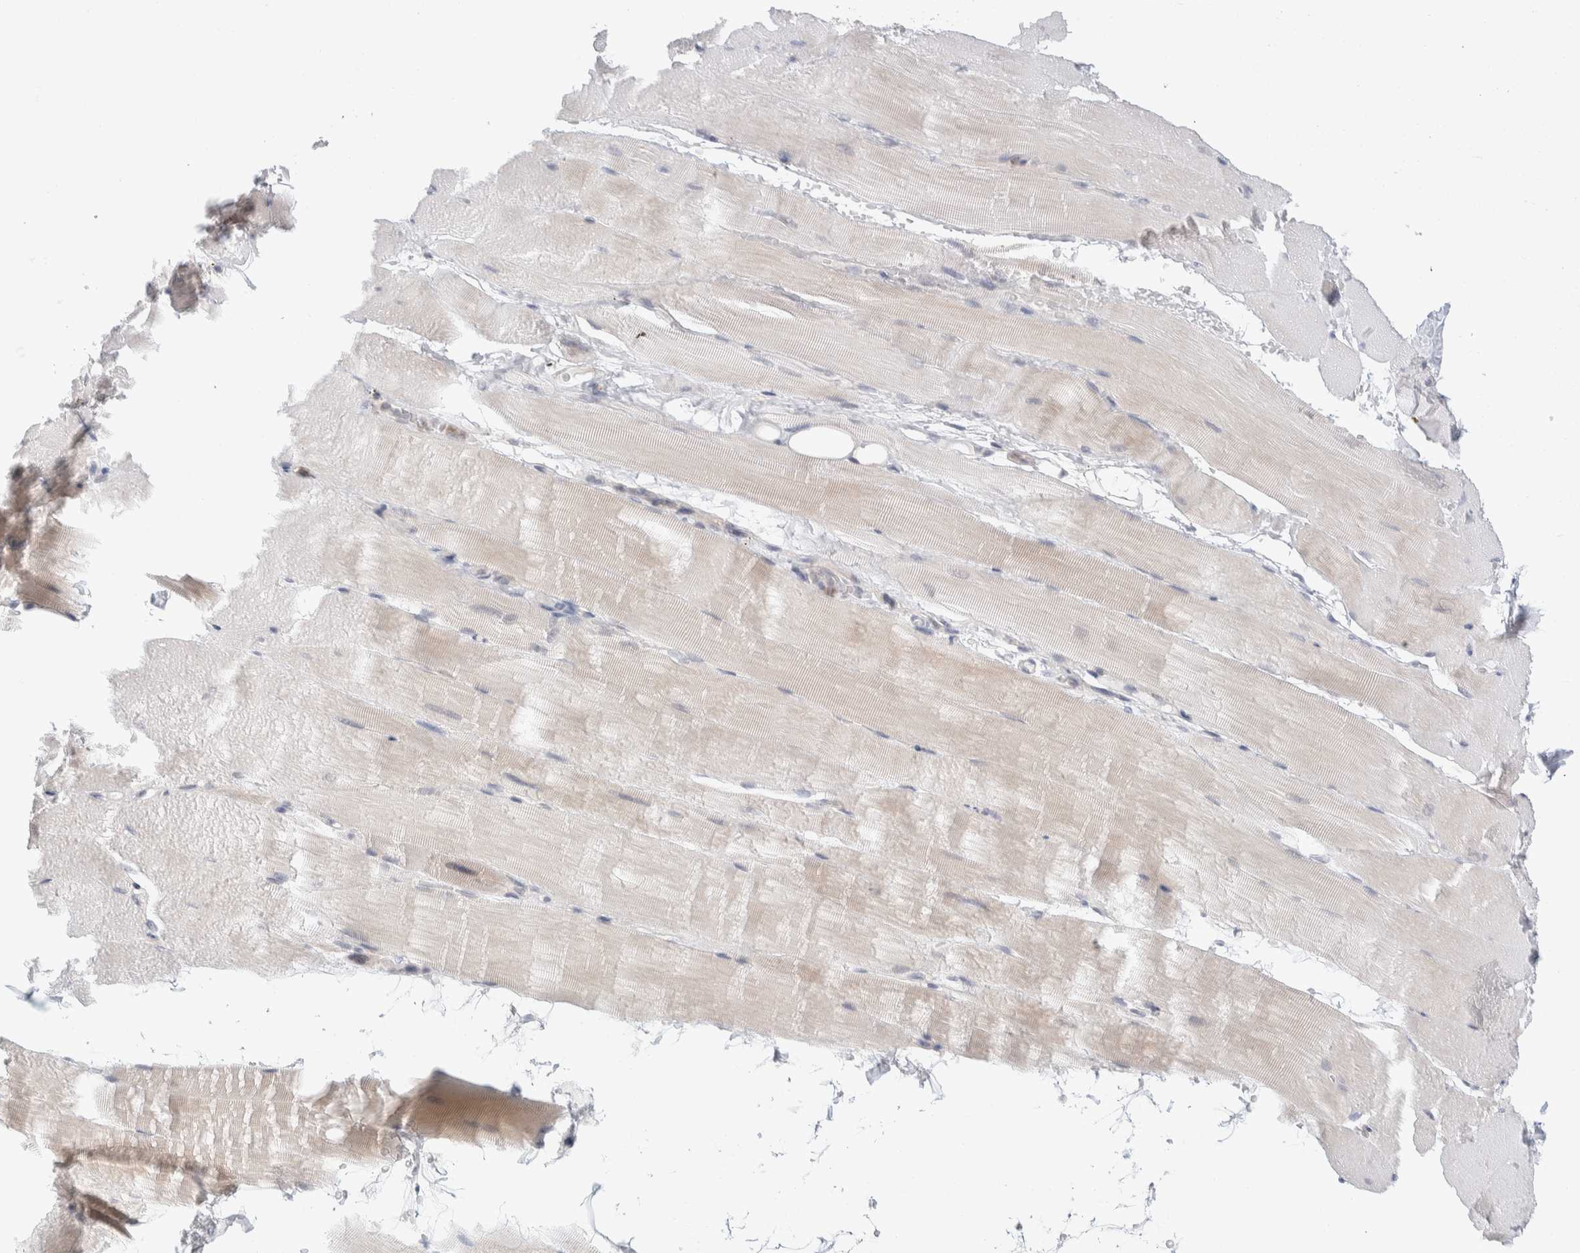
{"staining": {"intensity": "weak", "quantity": "25%-75%", "location": "cytoplasmic/membranous"}, "tissue": "skeletal muscle", "cell_type": "Myocytes", "image_type": "normal", "snomed": [{"axis": "morphology", "description": "Normal tissue, NOS"}, {"axis": "topography", "description": "Skeletal muscle"}, {"axis": "topography", "description": "Parathyroid gland"}], "caption": "This image displays IHC staining of benign human skeletal muscle, with low weak cytoplasmic/membranous expression in about 25%-75% of myocytes.", "gene": "C1orf112", "patient": {"sex": "female", "age": 37}}